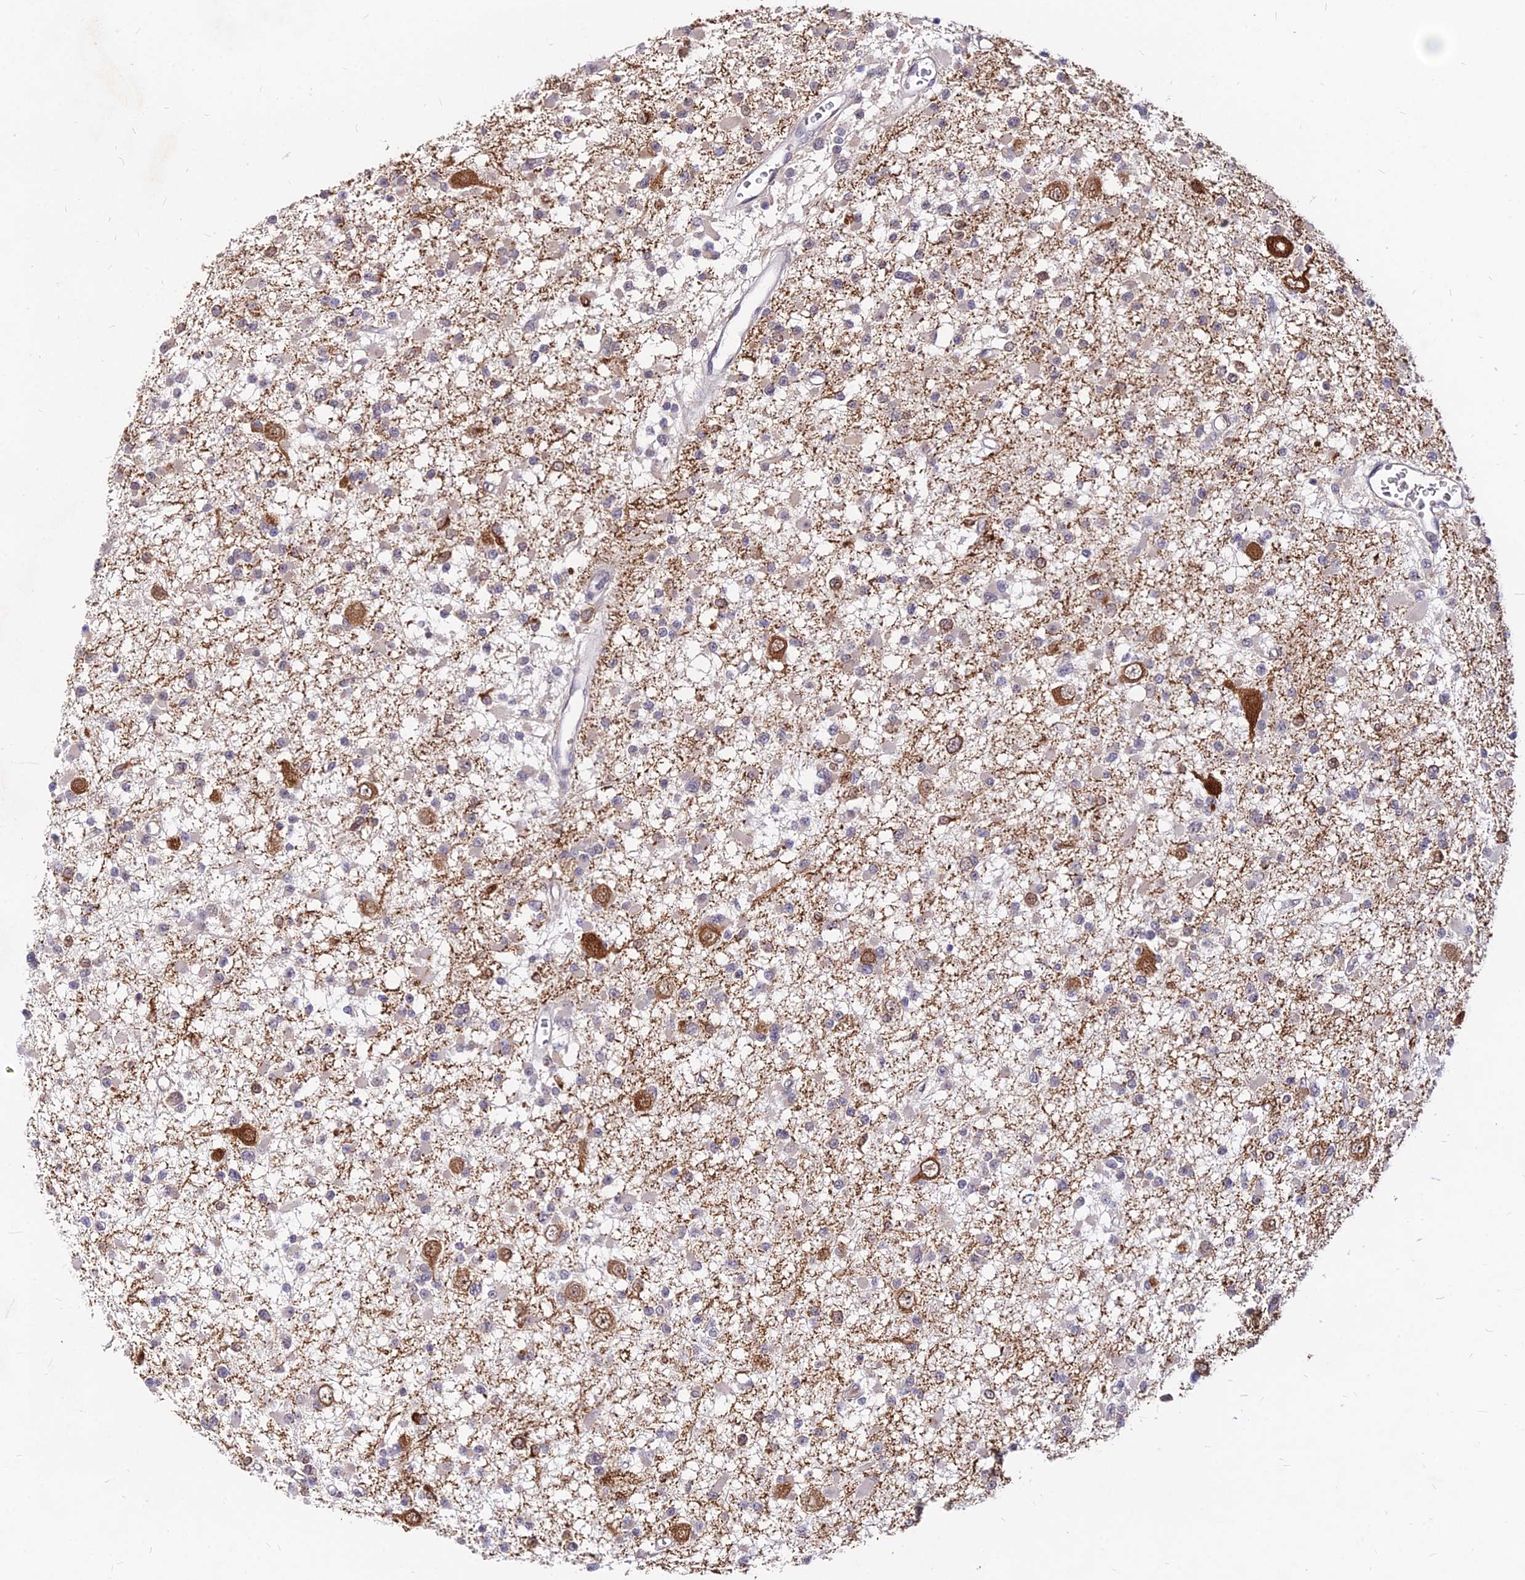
{"staining": {"intensity": "negative", "quantity": "none", "location": "none"}, "tissue": "glioma", "cell_type": "Tumor cells", "image_type": "cancer", "snomed": [{"axis": "morphology", "description": "Glioma, malignant, Low grade"}, {"axis": "topography", "description": "Brain"}], "caption": "Tumor cells are negative for protein expression in human malignant glioma (low-grade).", "gene": "C11orf68", "patient": {"sex": "female", "age": 22}}